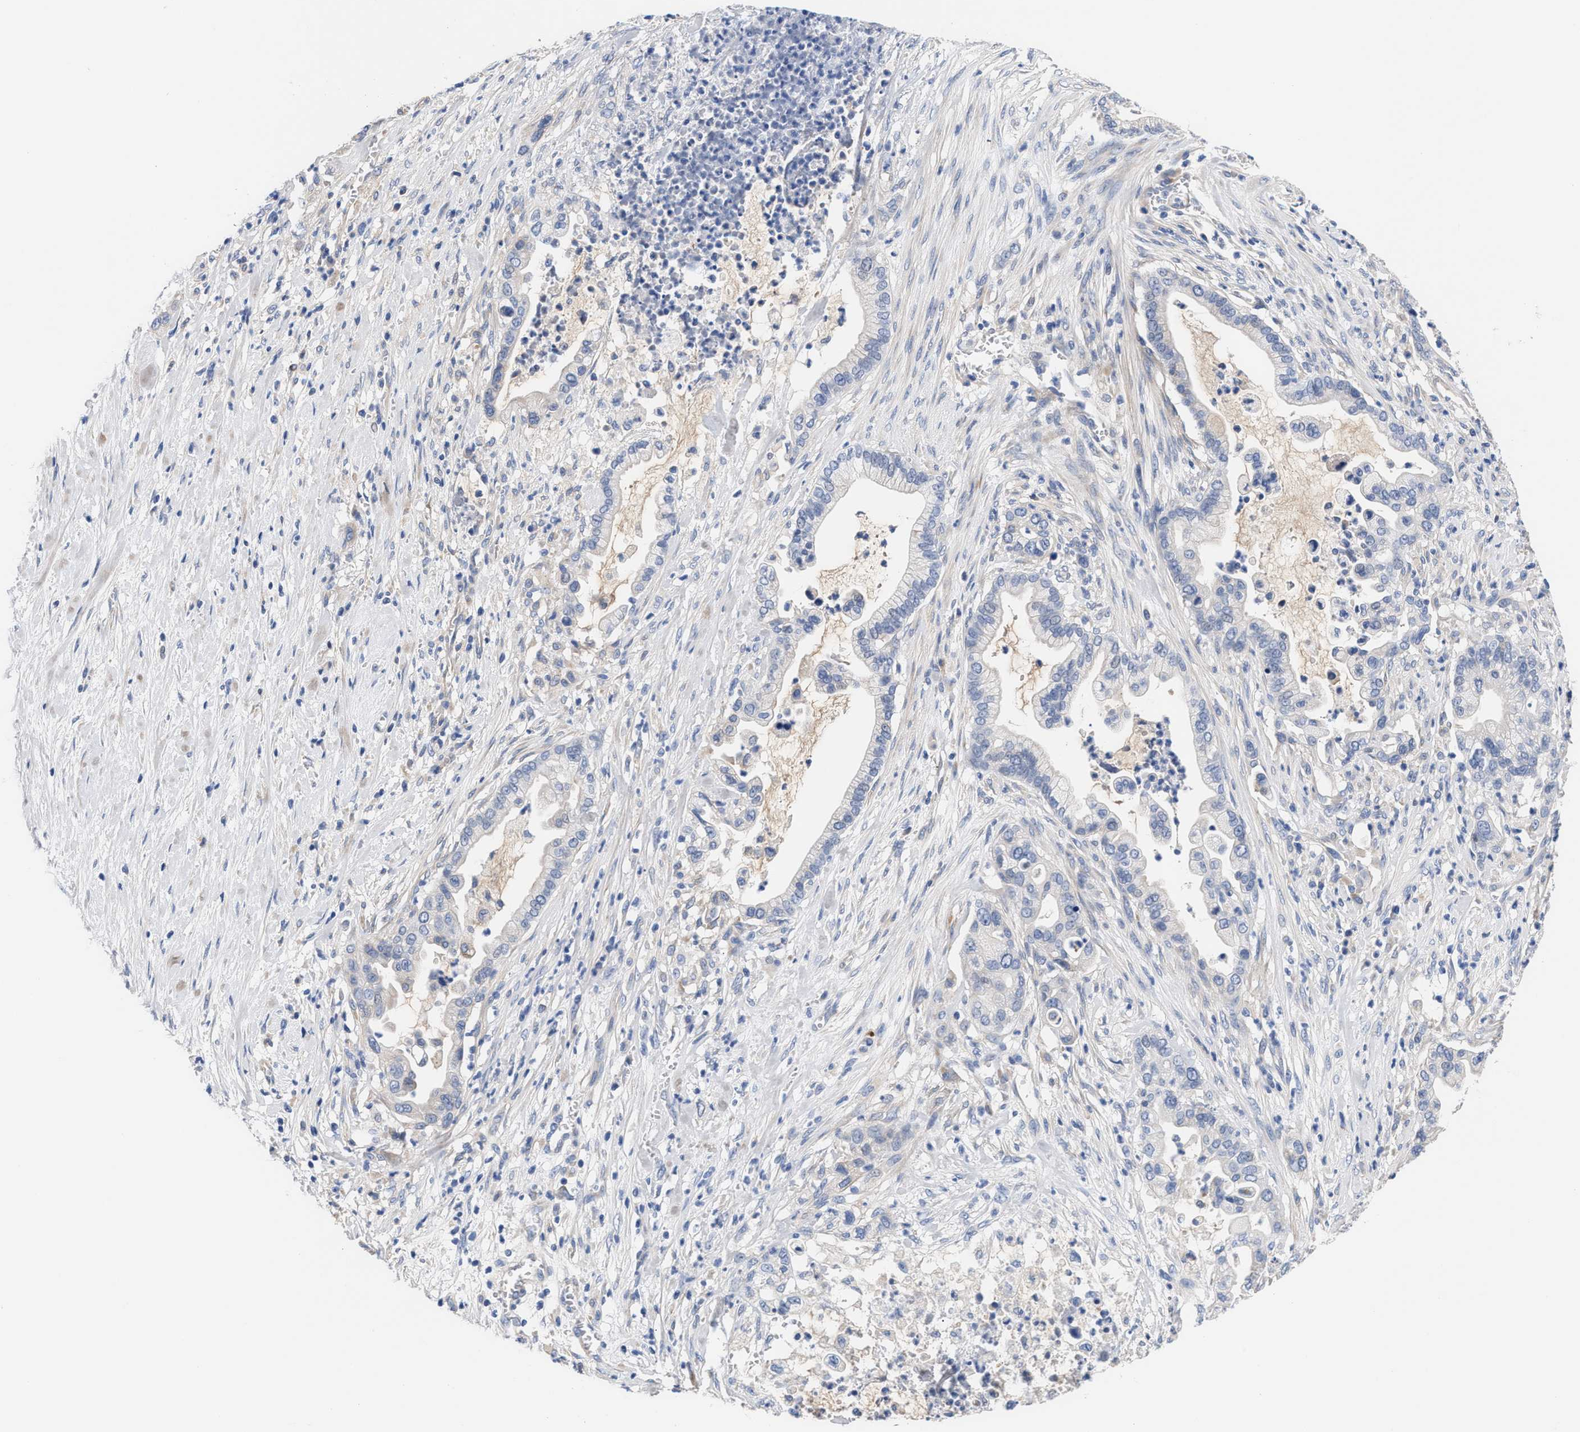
{"staining": {"intensity": "negative", "quantity": "none", "location": "none"}, "tissue": "pancreatic cancer", "cell_type": "Tumor cells", "image_type": "cancer", "snomed": [{"axis": "morphology", "description": "Adenocarcinoma, NOS"}, {"axis": "topography", "description": "Pancreas"}], "caption": "Human adenocarcinoma (pancreatic) stained for a protein using IHC demonstrates no positivity in tumor cells.", "gene": "ACTL7B", "patient": {"sex": "male", "age": 69}}